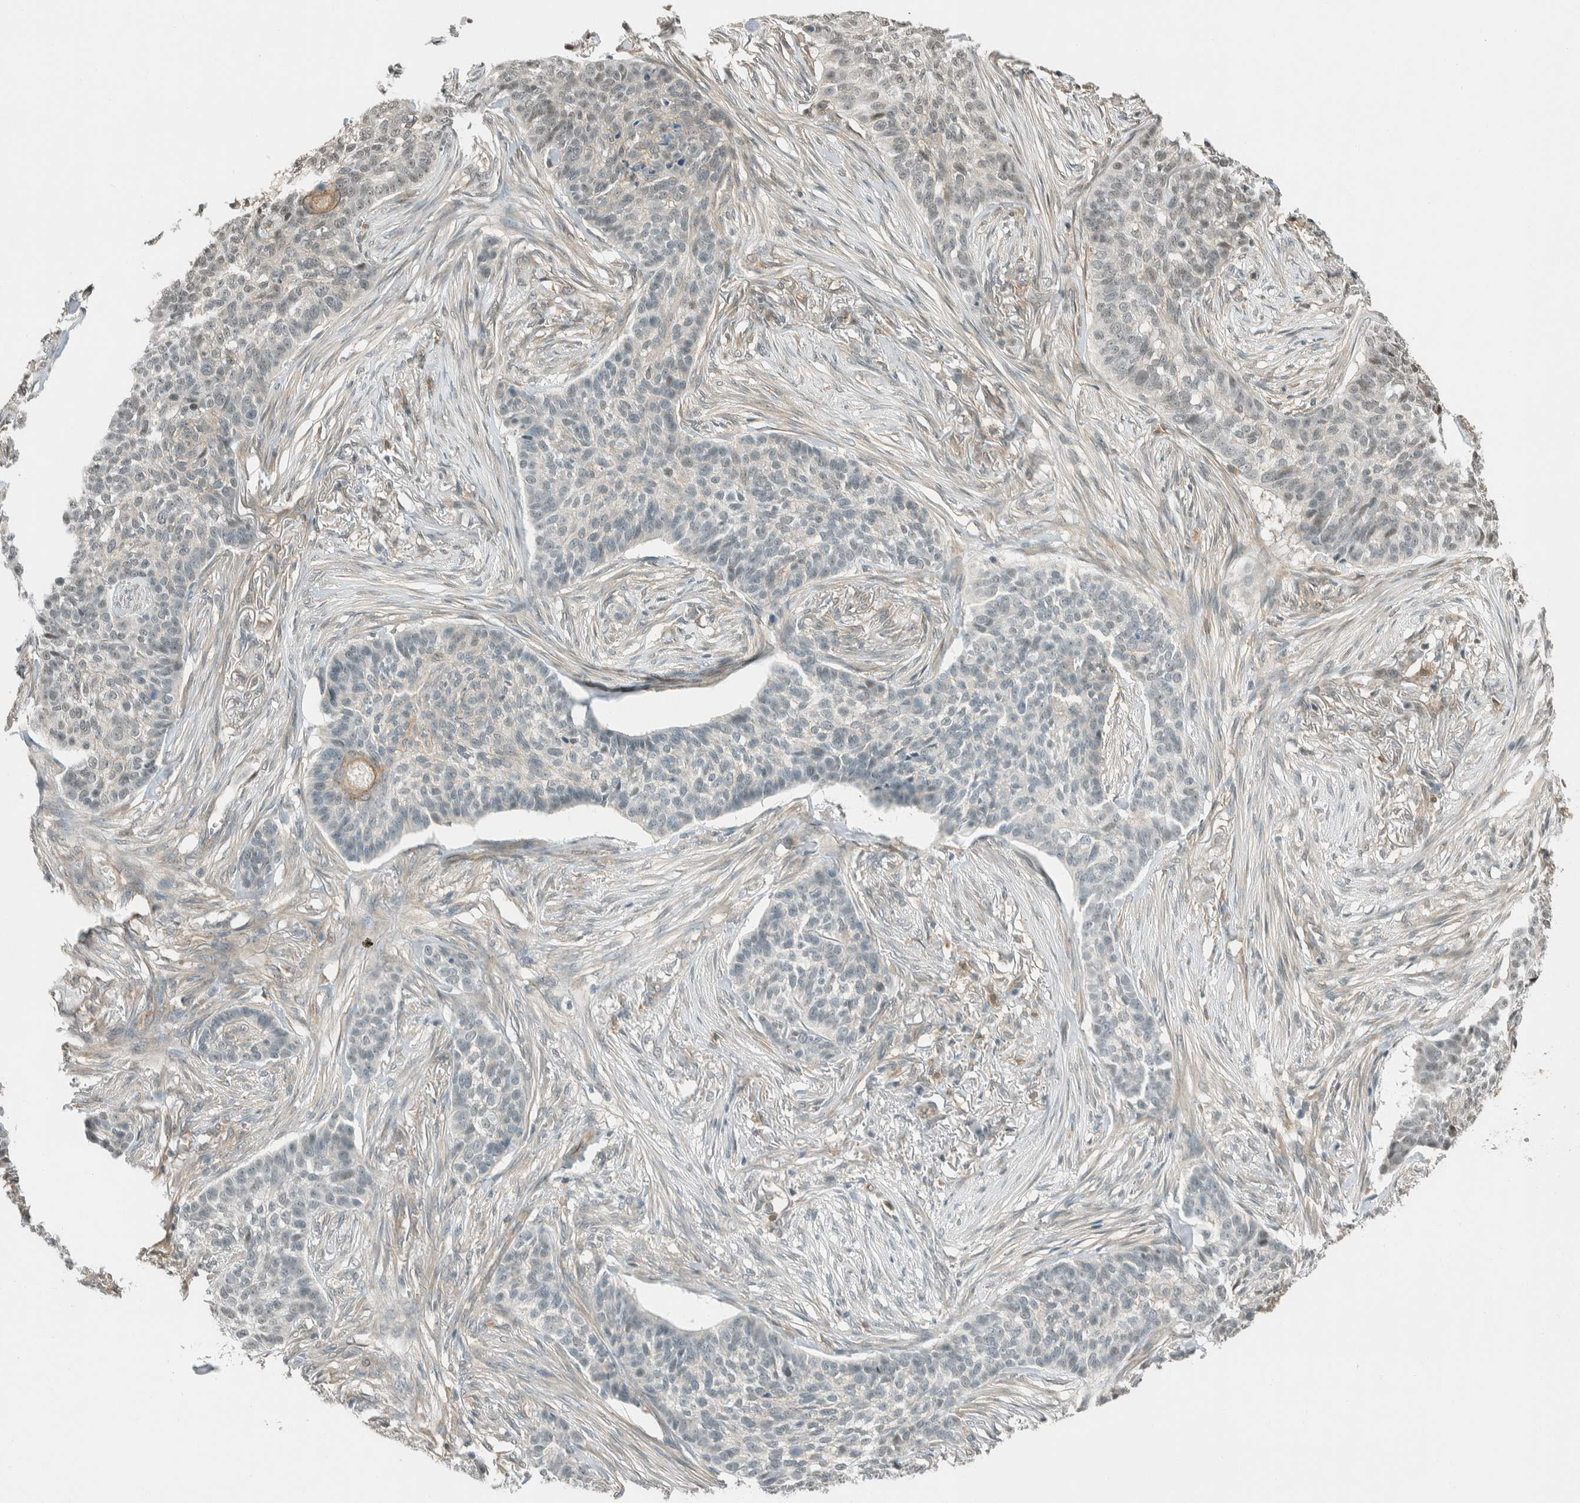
{"staining": {"intensity": "negative", "quantity": "none", "location": "none"}, "tissue": "skin cancer", "cell_type": "Tumor cells", "image_type": "cancer", "snomed": [{"axis": "morphology", "description": "Basal cell carcinoma"}, {"axis": "topography", "description": "Skin"}], "caption": "A micrograph of skin cancer (basal cell carcinoma) stained for a protein reveals no brown staining in tumor cells.", "gene": "NIBAN2", "patient": {"sex": "male", "age": 85}}